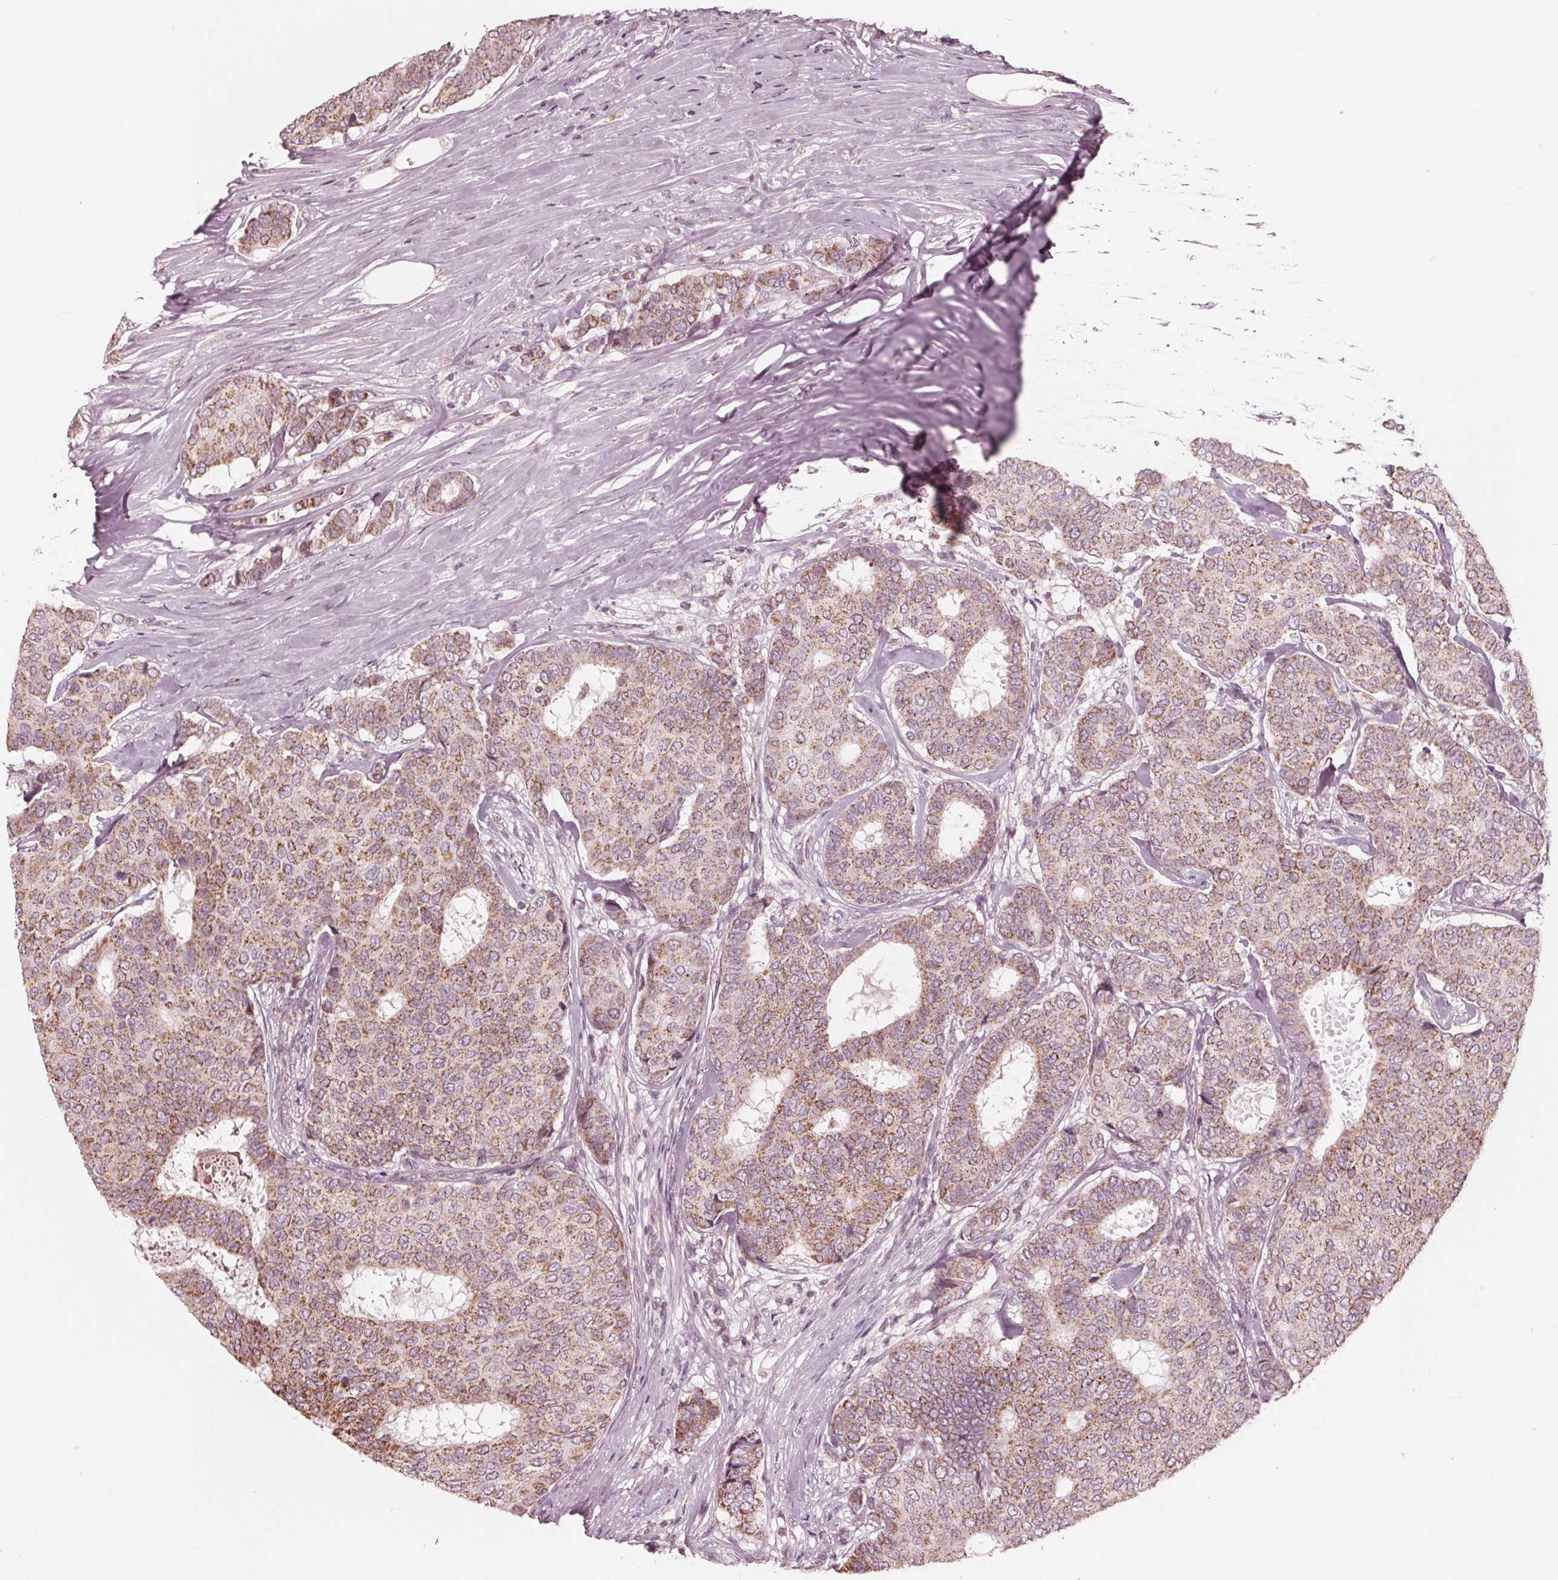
{"staining": {"intensity": "moderate", "quantity": ">75%", "location": "cytoplasmic/membranous"}, "tissue": "breast cancer", "cell_type": "Tumor cells", "image_type": "cancer", "snomed": [{"axis": "morphology", "description": "Duct carcinoma"}, {"axis": "topography", "description": "Breast"}], "caption": "Breast invasive ductal carcinoma tissue shows moderate cytoplasmic/membranous staining in approximately >75% of tumor cells (Stains: DAB in brown, nuclei in blue, Microscopy: brightfield microscopy at high magnification).", "gene": "DCAF4L2", "patient": {"sex": "female", "age": 75}}